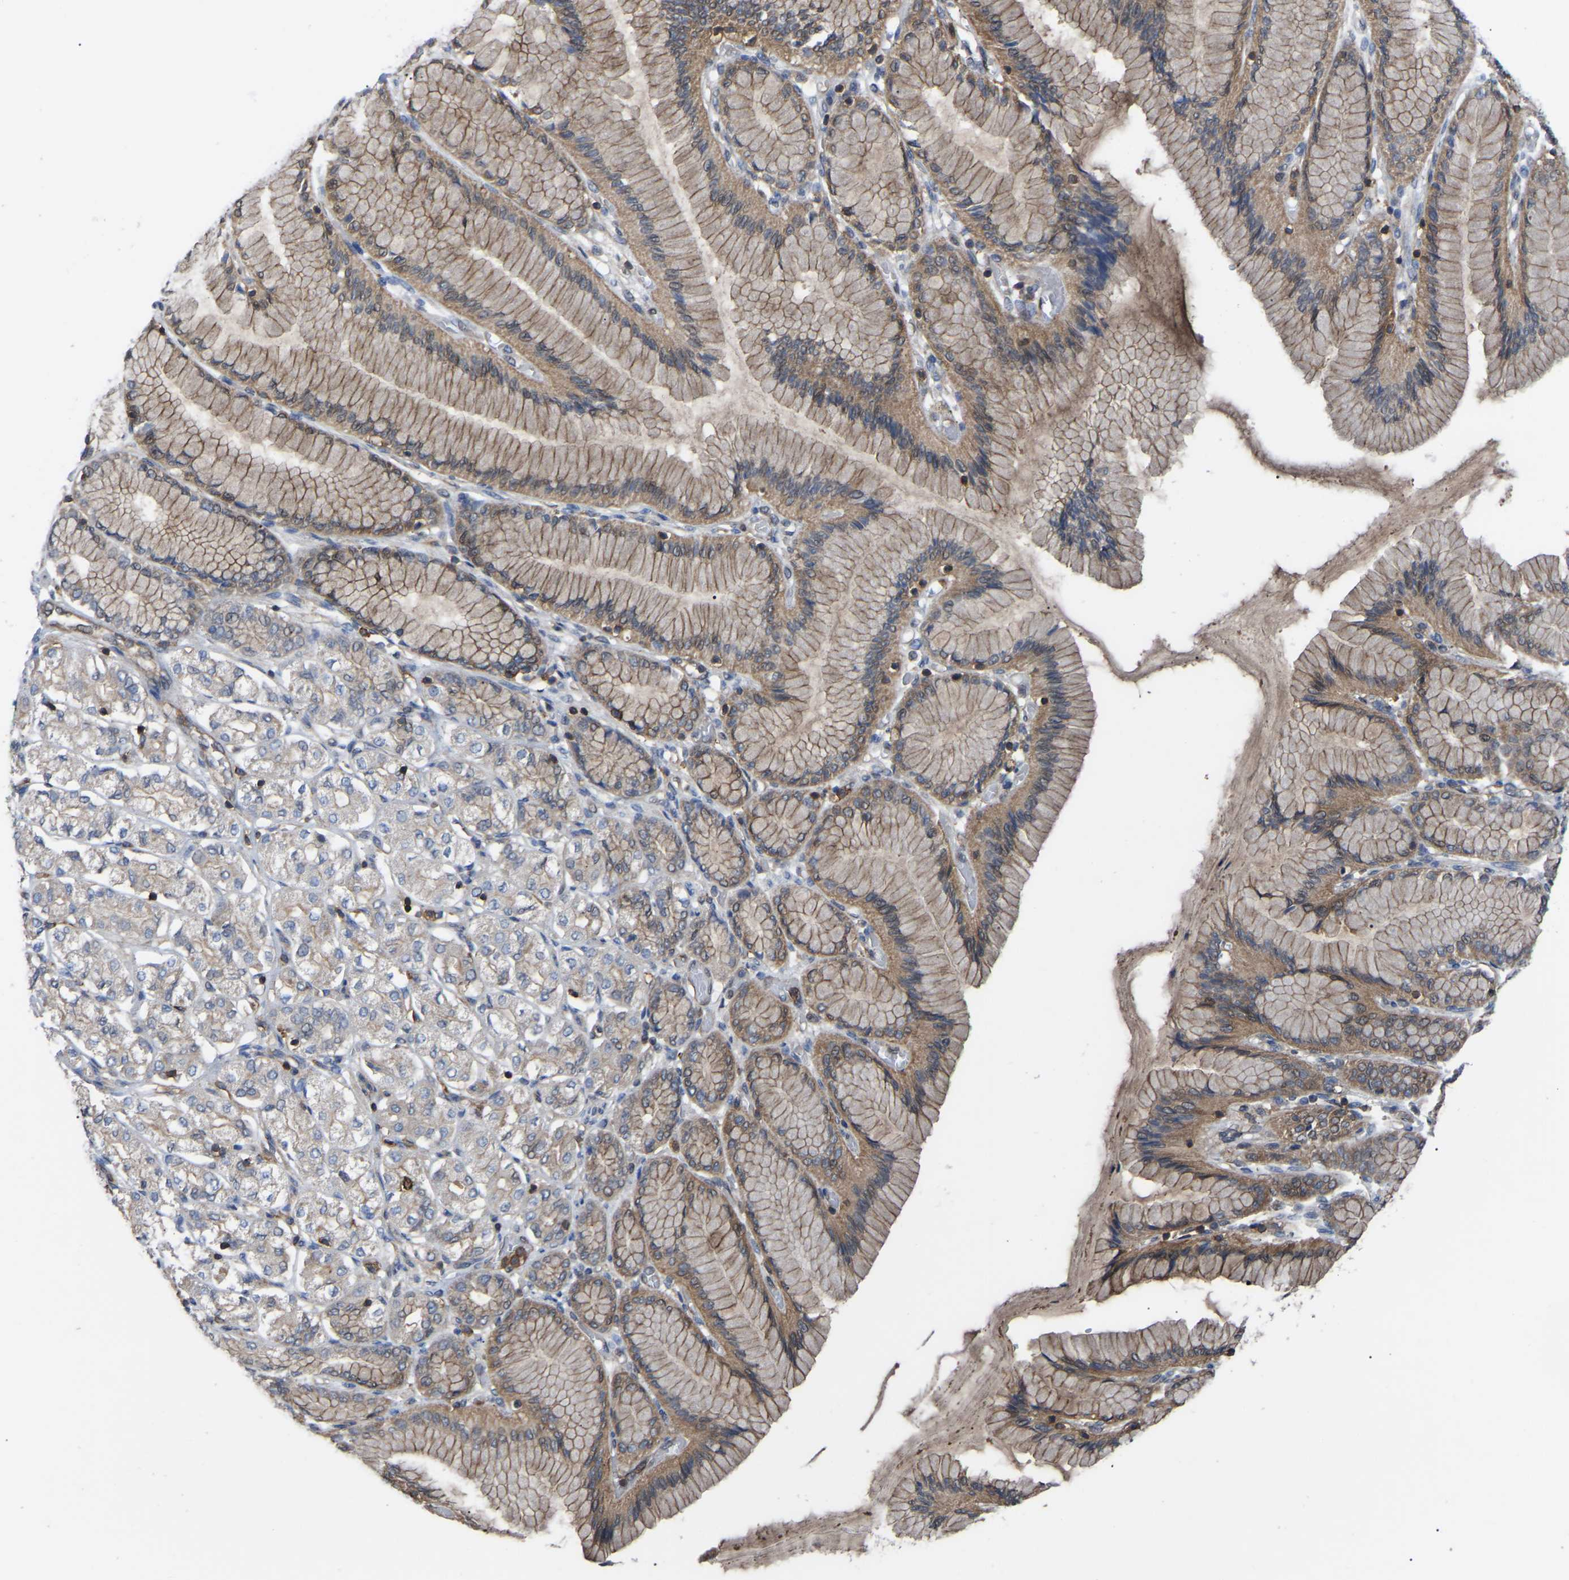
{"staining": {"intensity": "weak", "quantity": ">75%", "location": "cytoplasmic/membranous"}, "tissue": "stomach cancer", "cell_type": "Tumor cells", "image_type": "cancer", "snomed": [{"axis": "morphology", "description": "Adenocarcinoma, NOS"}, {"axis": "topography", "description": "Stomach"}], "caption": "DAB immunohistochemical staining of stomach cancer exhibits weak cytoplasmic/membranous protein positivity in about >75% of tumor cells.", "gene": "CIT", "patient": {"sex": "female", "age": 65}}